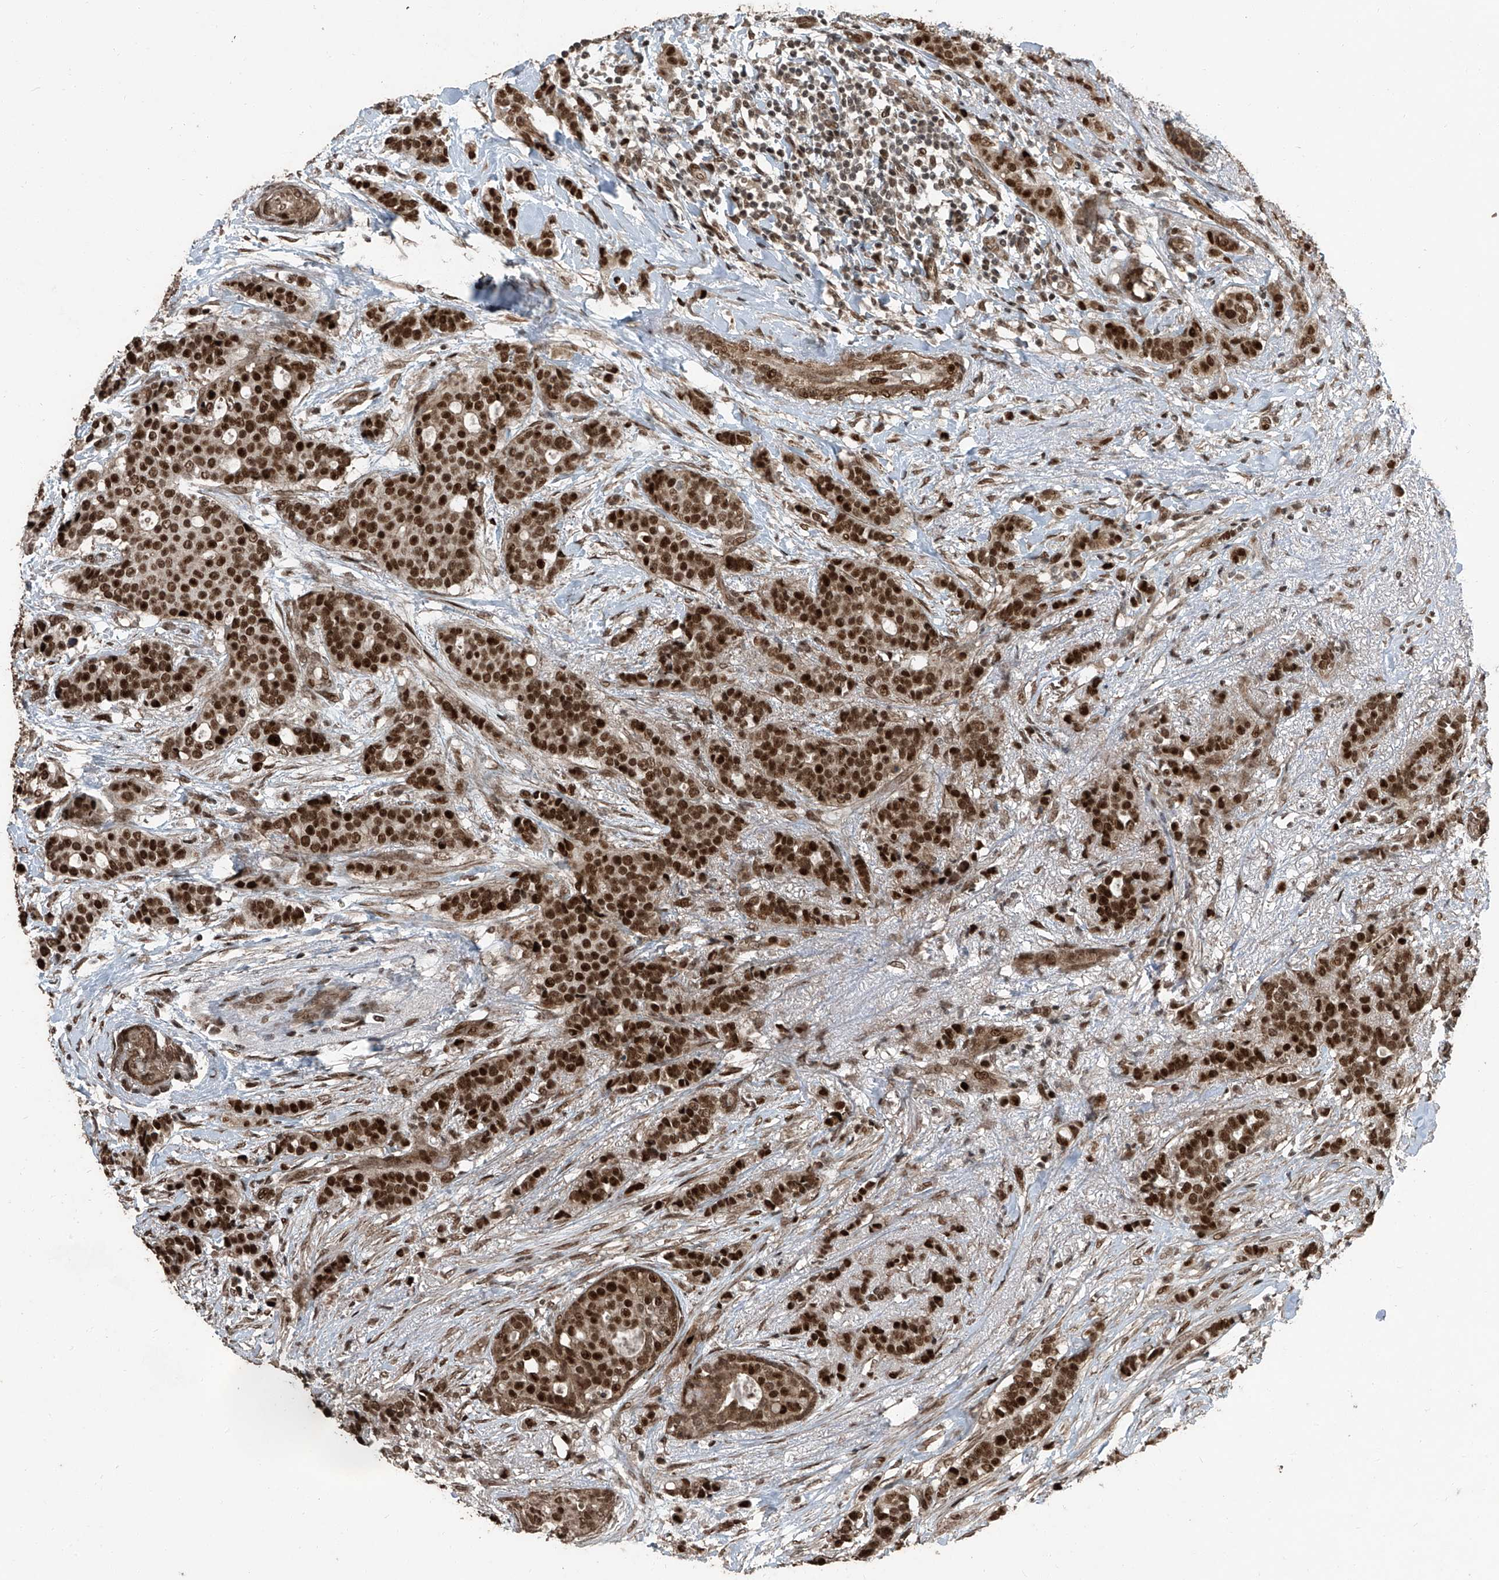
{"staining": {"intensity": "strong", "quantity": ">75%", "location": "nuclear"}, "tissue": "breast cancer", "cell_type": "Tumor cells", "image_type": "cancer", "snomed": [{"axis": "morphology", "description": "Lobular carcinoma"}, {"axis": "topography", "description": "Breast"}], "caption": "Protein analysis of breast cancer (lobular carcinoma) tissue reveals strong nuclear expression in about >75% of tumor cells. (Stains: DAB in brown, nuclei in blue, Microscopy: brightfield microscopy at high magnification).", "gene": "ZNF570", "patient": {"sex": "female", "age": 51}}